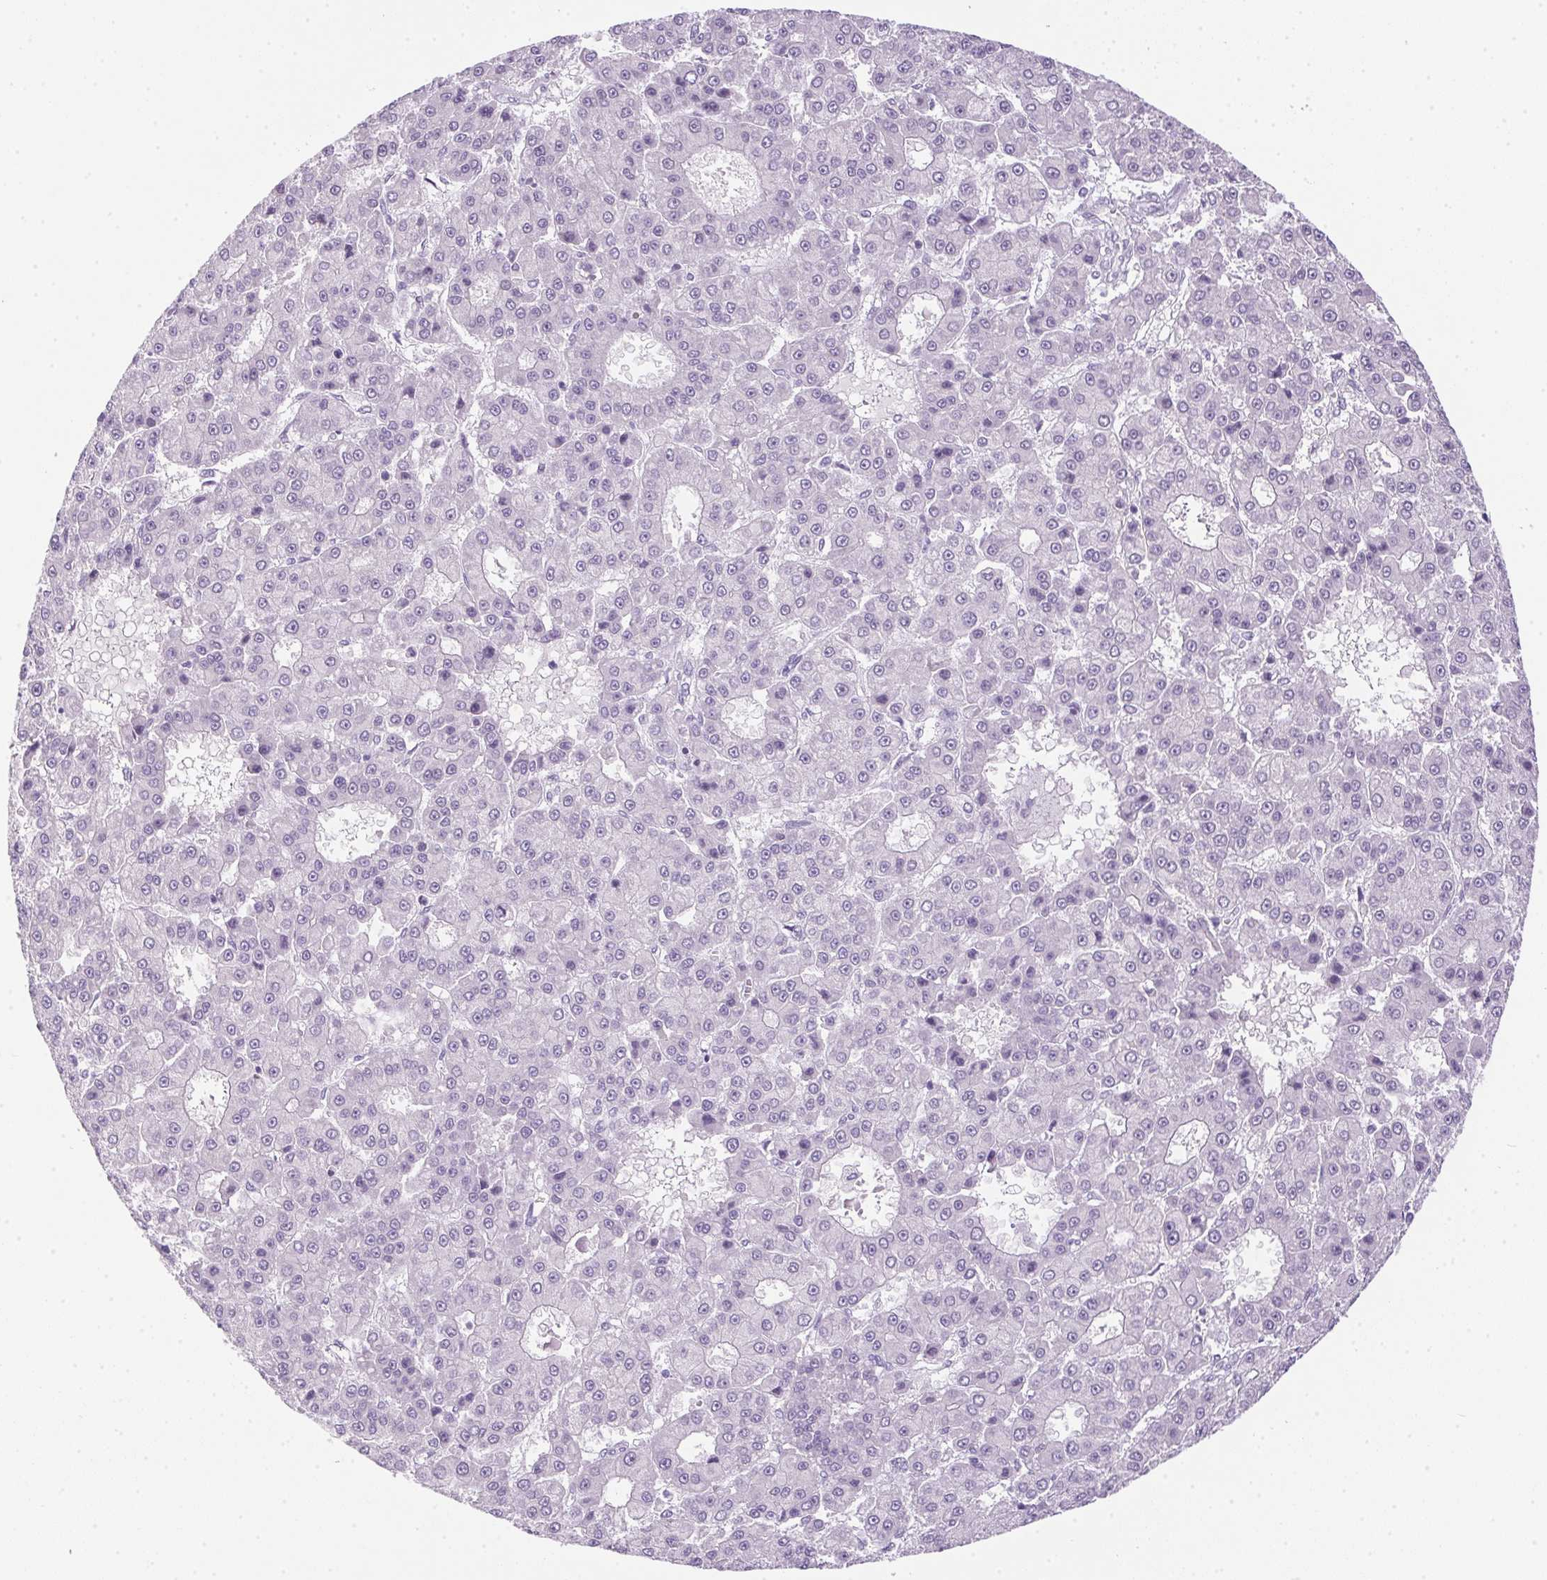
{"staining": {"intensity": "negative", "quantity": "none", "location": "none"}, "tissue": "liver cancer", "cell_type": "Tumor cells", "image_type": "cancer", "snomed": [{"axis": "morphology", "description": "Carcinoma, Hepatocellular, NOS"}, {"axis": "topography", "description": "Liver"}], "caption": "Protein analysis of liver cancer reveals no significant expression in tumor cells. The staining was performed using DAB to visualize the protein expression in brown, while the nuclei were stained in blue with hematoxylin (Magnification: 20x).", "gene": "POPDC2", "patient": {"sex": "male", "age": 70}}